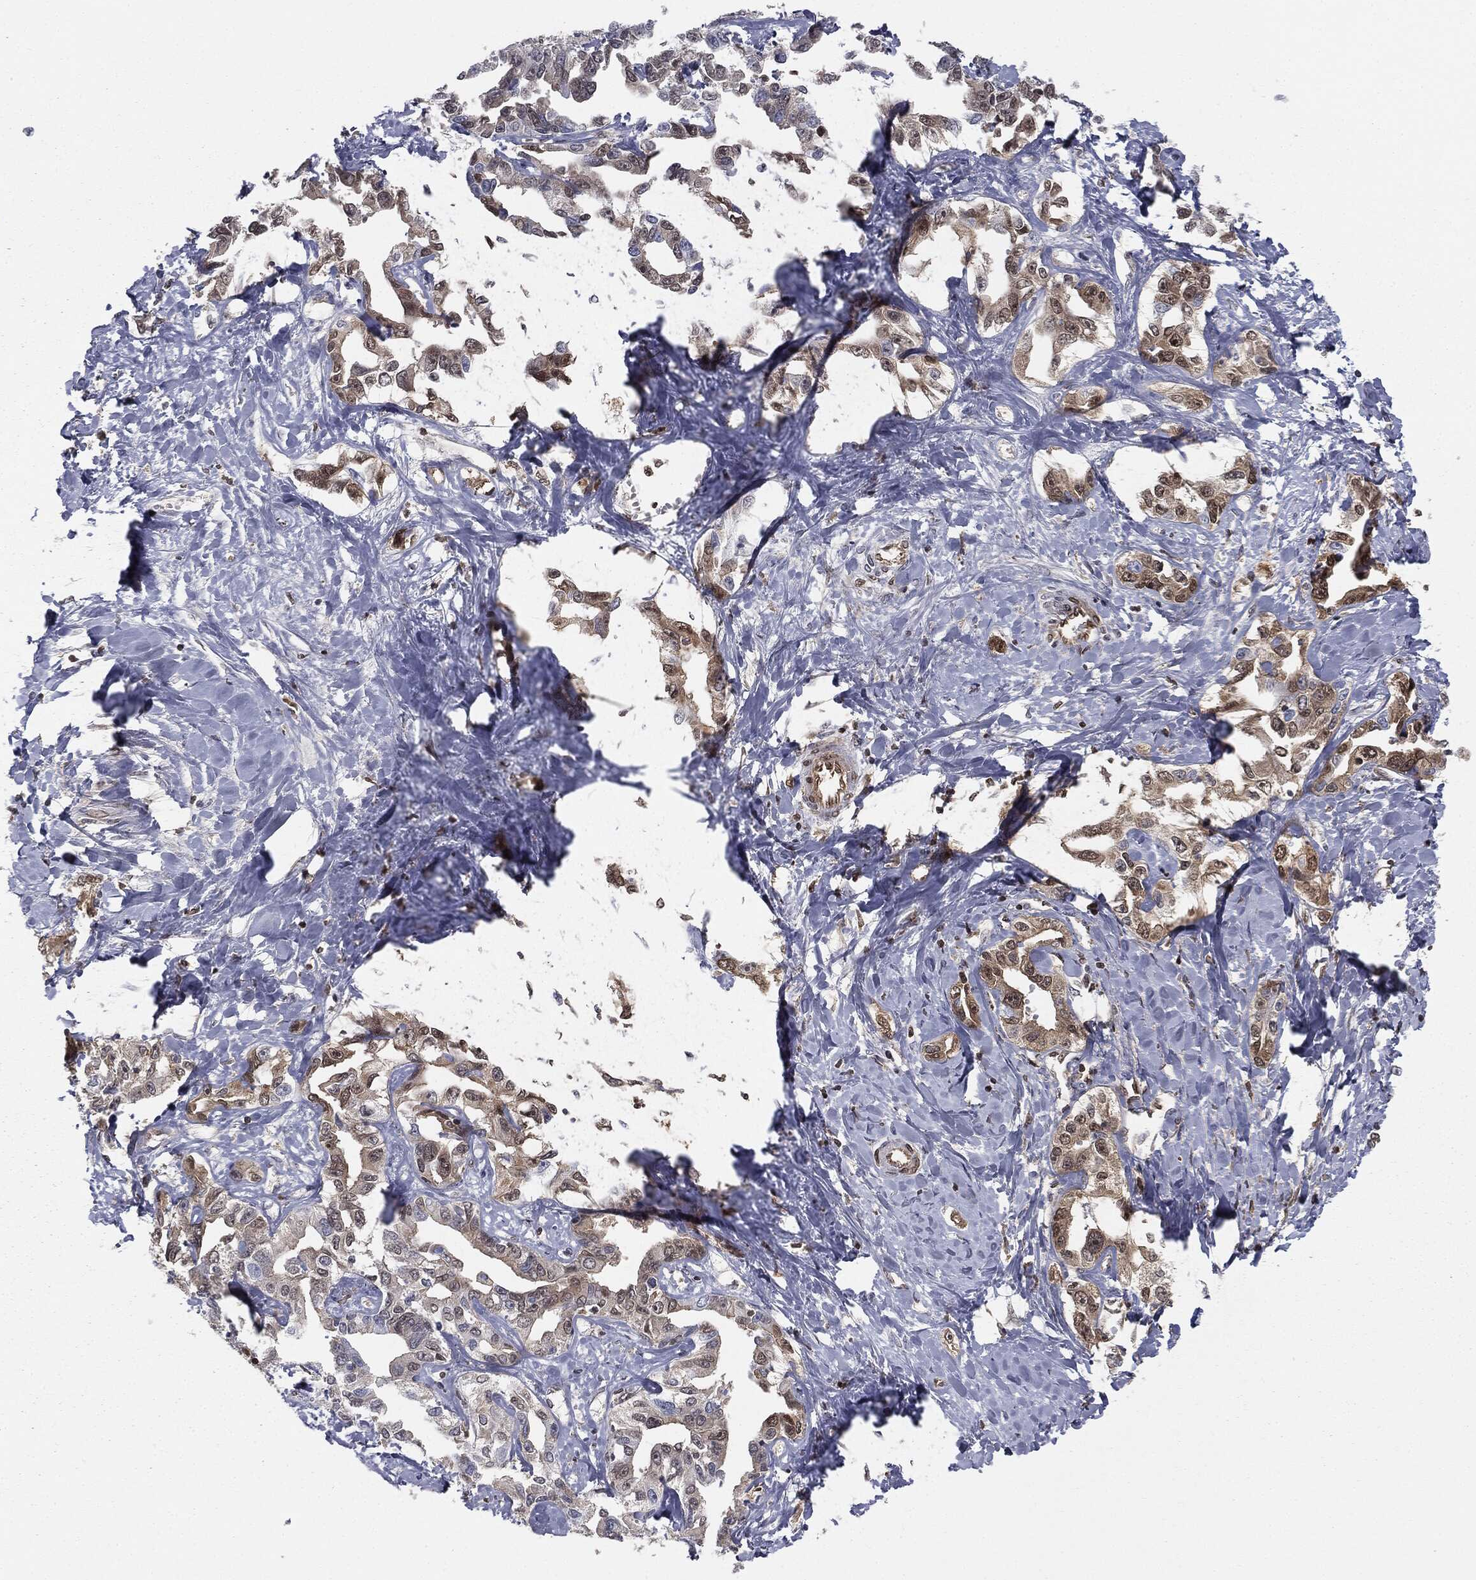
{"staining": {"intensity": "moderate", "quantity": "25%-75%", "location": "cytoplasmic/membranous"}, "tissue": "liver cancer", "cell_type": "Tumor cells", "image_type": "cancer", "snomed": [{"axis": "morphology", "description": "Cholangiocarcinoma"}, {"axis": "topography", "description": "Liver"}], "caption": "A histopathology image of human cholangiocarcinoma (liver) stained for a protein reveals moderate cytoplasmic/membranous brown staining in tumor cells. Nuclei are stained in blue.", "gene": "ALDOB", "patient": {"sex": "male", "age": 59}}